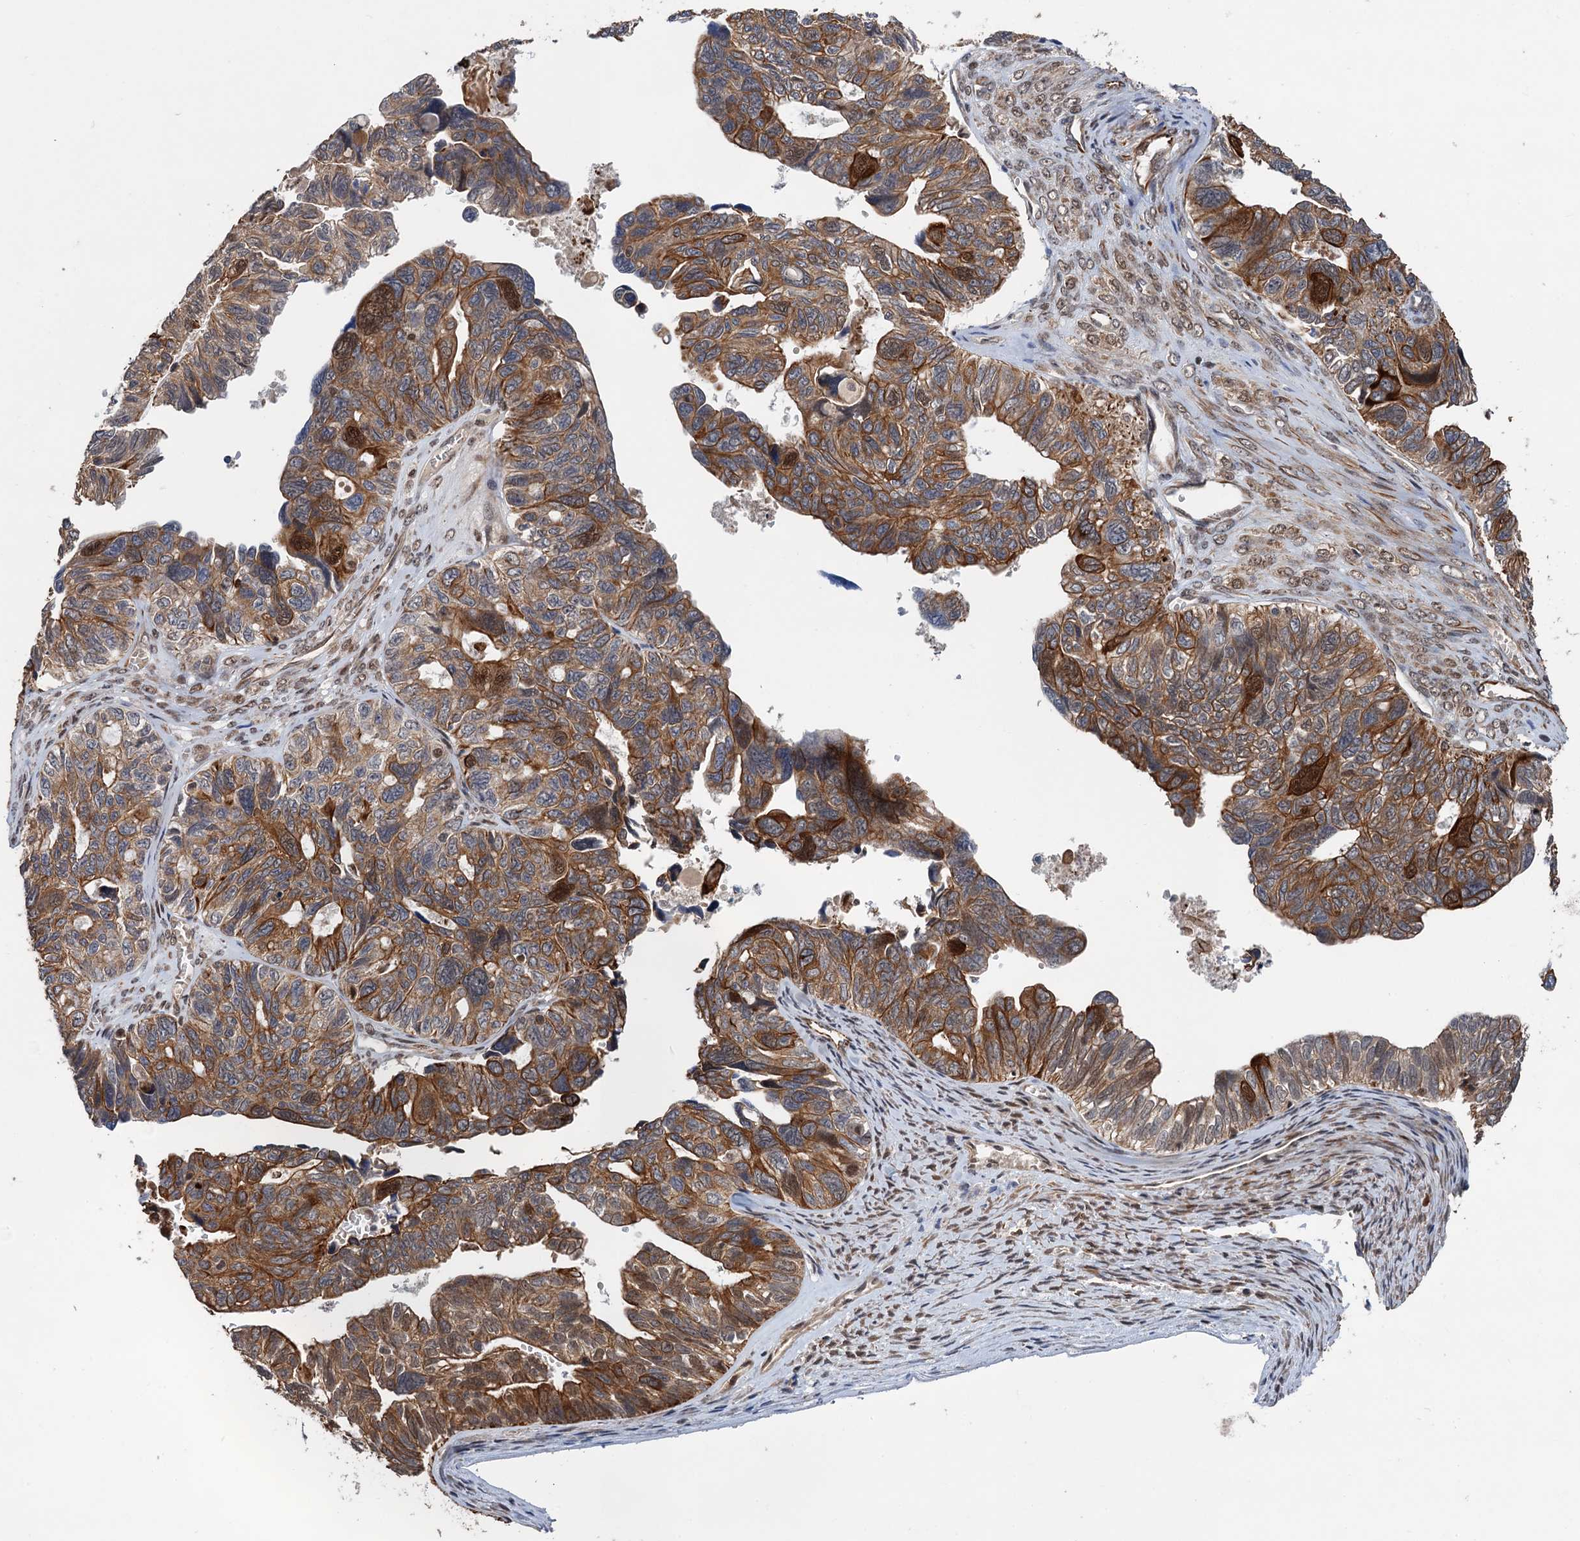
{"staining": {"intensity": "moderate", "quantity": ">75%", "location": "cytoplasmic/membranous"}, "tissue": "ovarian cancer", "cell_type": "Tumor cells", "image_type": "cancer", "snomed": [{"axis": "morphology", "description": "Cystadenocarcinoma, serous, NOS"}, {"axis": "topography", "description": "Ovary"}], "caption": "Ovarian serous cystadenocarcinoma was stained to show a protein in brown. There is medium levels of moderate cytoplasmic/membranous positivity in approximately >75% of tumor cells.", "gene": "TTC31", "patient": {"sex": "female", "age": 79}}